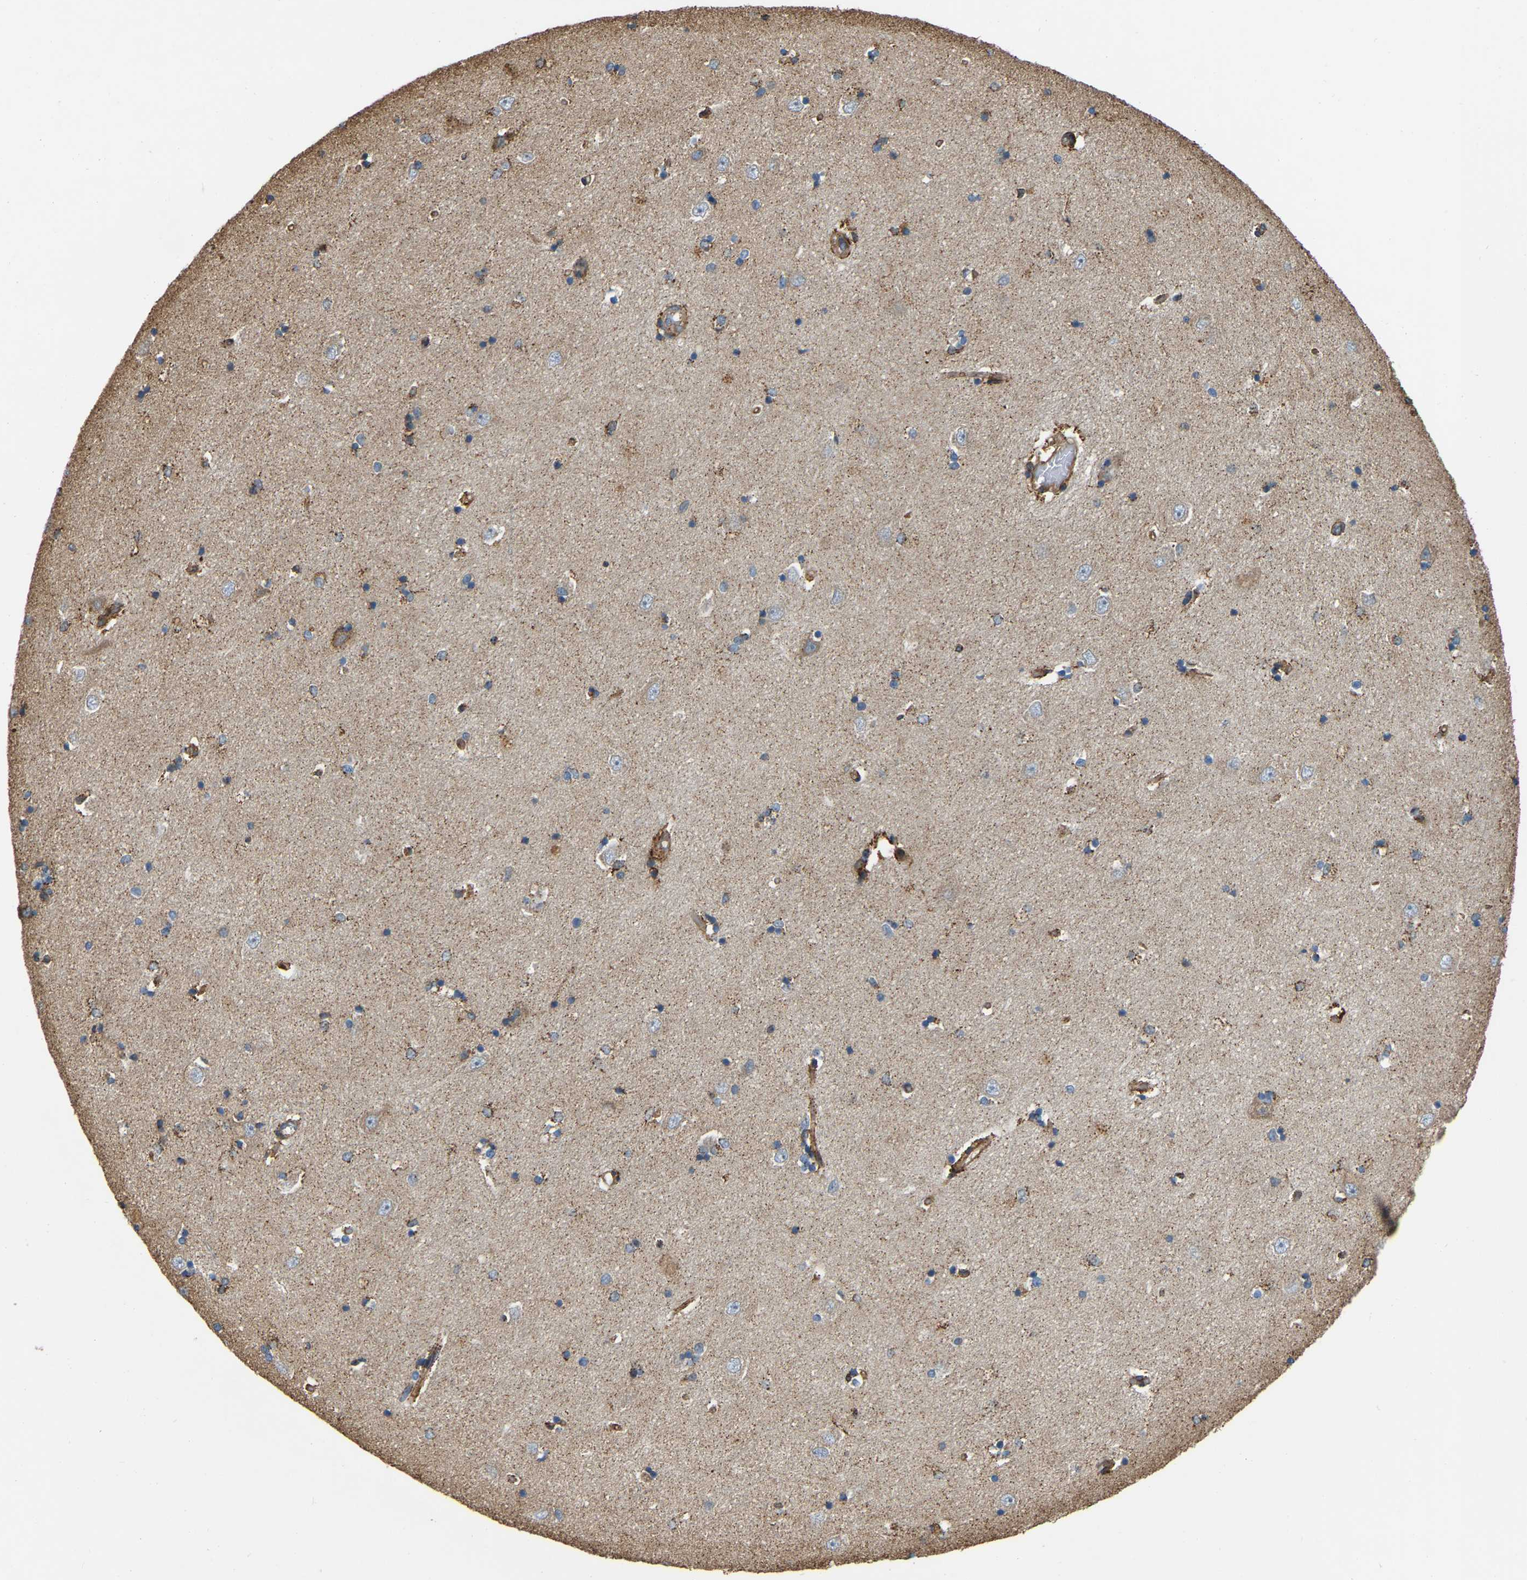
{"staining": {"intensity": "moderate", "quantity": ">75%", "location": "cytoplasmic/membranous"}, "tissue": "hippocampus", "cell_type": "Glial cells", "image_type": "normal", "snomed": [{"axis": "morphology", "description": "Normal tissue, NOS"}, {"axis": "topography", "description": "Hippocampus"}], "caption": "Immunohistochemistry (IHC) photomicrograph of benign human hippocampus stained for a protein (brown), which shows medium levels of moderate cytoplasmic/membranous staining in about >75% of glial cells.", "gene": "SAMD9L", "patient": {"sex": "male", "age": 45}}